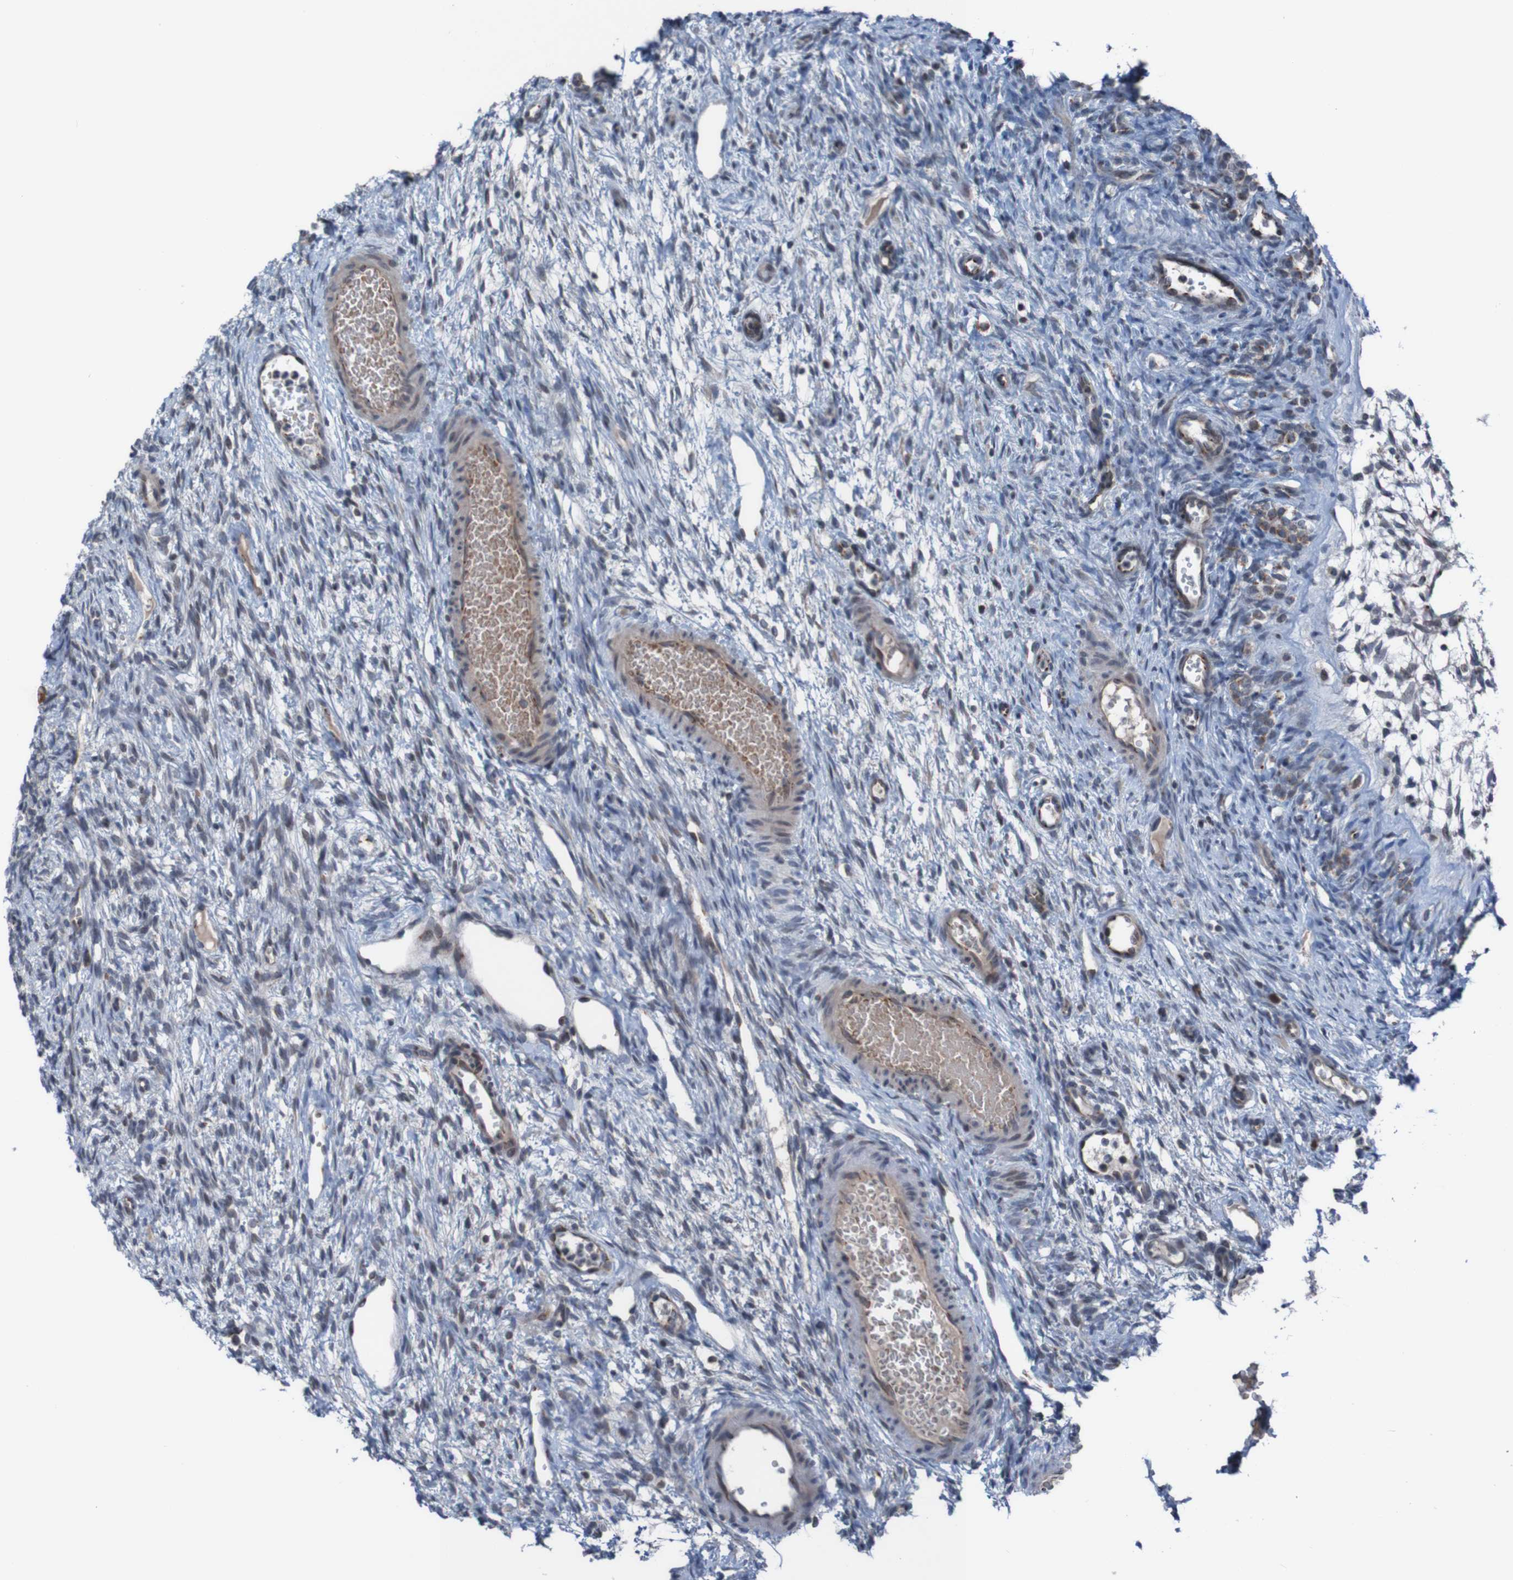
{"staining": {"intensity": "moderate", "quantity": ">75%", "location": "cytoplasmic/membranous"}, "tissue": "ovary", "cell_type": "Follicle cells", "image_type": "normal", "snomed": [{"axis": "morphology", "description": "Normal tissue, NOS"}, {"axis": "topography", "description": "Ovary"}], "caption": "The photomicrograph demonstrates immunohistochemical staining of benign ovary. There is moderate cytoplasmic/membranous staining is identified in about >75% of follicle cells. (IHC, brightfield microscopy, high magnification).", "gene": "UNG", "patient": {"sex": "female", "age": 33}}